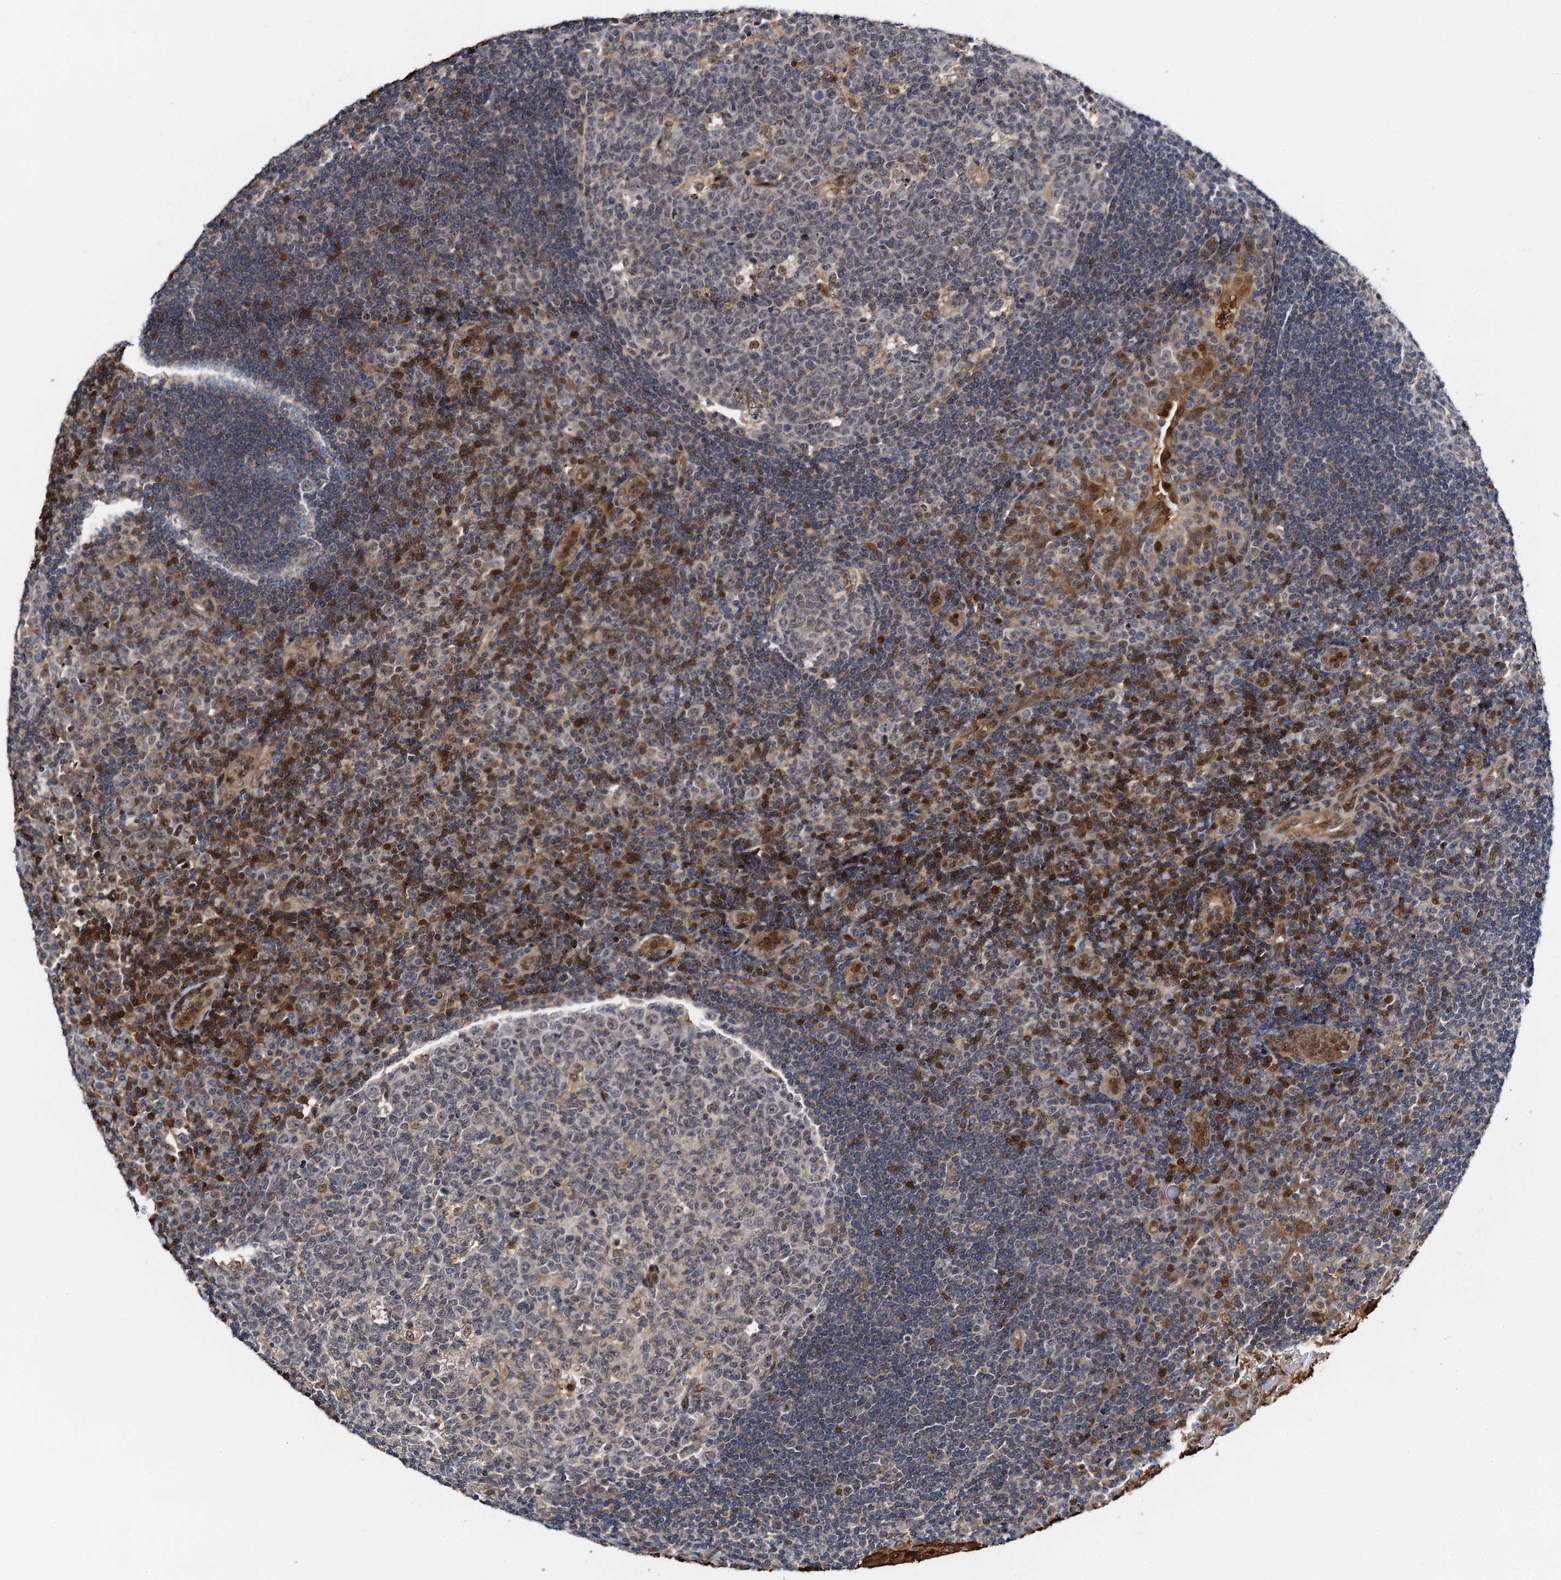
{"staining": {"intensity": "negative", "quantity": "none", "location": "none"}, "tissue": "tonsil", "cell_type": "Germinal center cells", "image_type": "normal", "snomed": [{"axis": "morphology", "description": "Normal tissue, NOS"}, {"axis": "topography", "description": "Tonsil"}], "caption": "Immunohistochemistry (IHC) image of unremarkable tonsil: tonsil stained with DAB (3,3'-diaminobenzidine) exhibits no significant protein positivity in germinal center cells.", "gene": "ZNF609", "patient": {"sex": "female", "age": 40}}